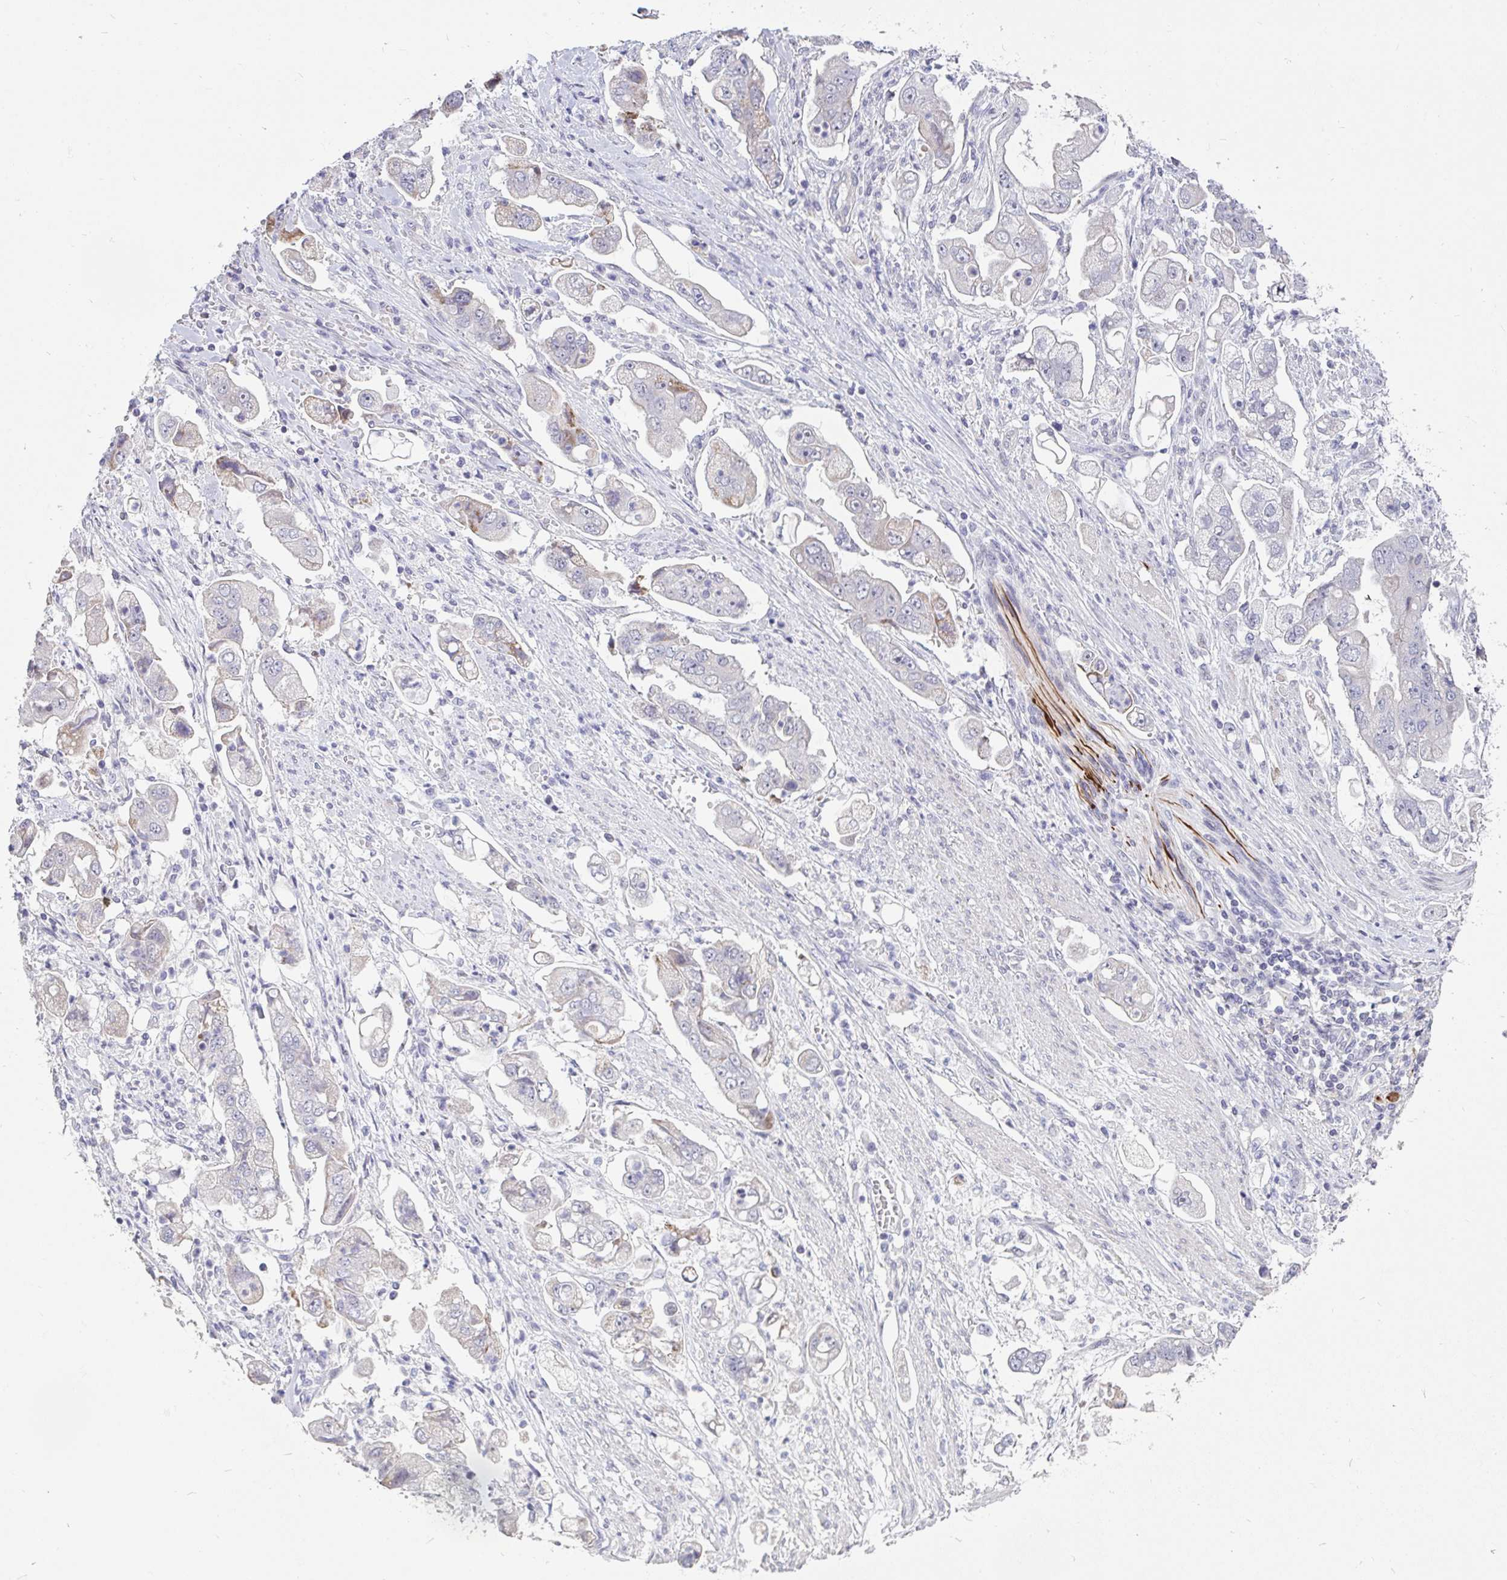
{"staining": {"intensity": "weak", "quantity": "<25%", "location": "cytoplasmic/membranous"}, "tissue": "stomach cancer", "cell_type": "Tumor cells", "image_type": "cancer", "snomed": [{"axis": "morphology", "description": "Adenocarcinoma, NOS"}, {"axis": "topography", "description": "Stomach"}], "caption": "IHC micrograph of neoplastic tissue: human stomach cancer (adenocarcinoma) stained with DAB exhibits no significant protein expression in tumor cells. The staining is performed using DAB (3,3'-diaminobenzidine) brown chromogen with nuclei counter-stained in using hematoxylin.", "gene": "FAM156B", "patient": {"sex": "male", "age": 62}}